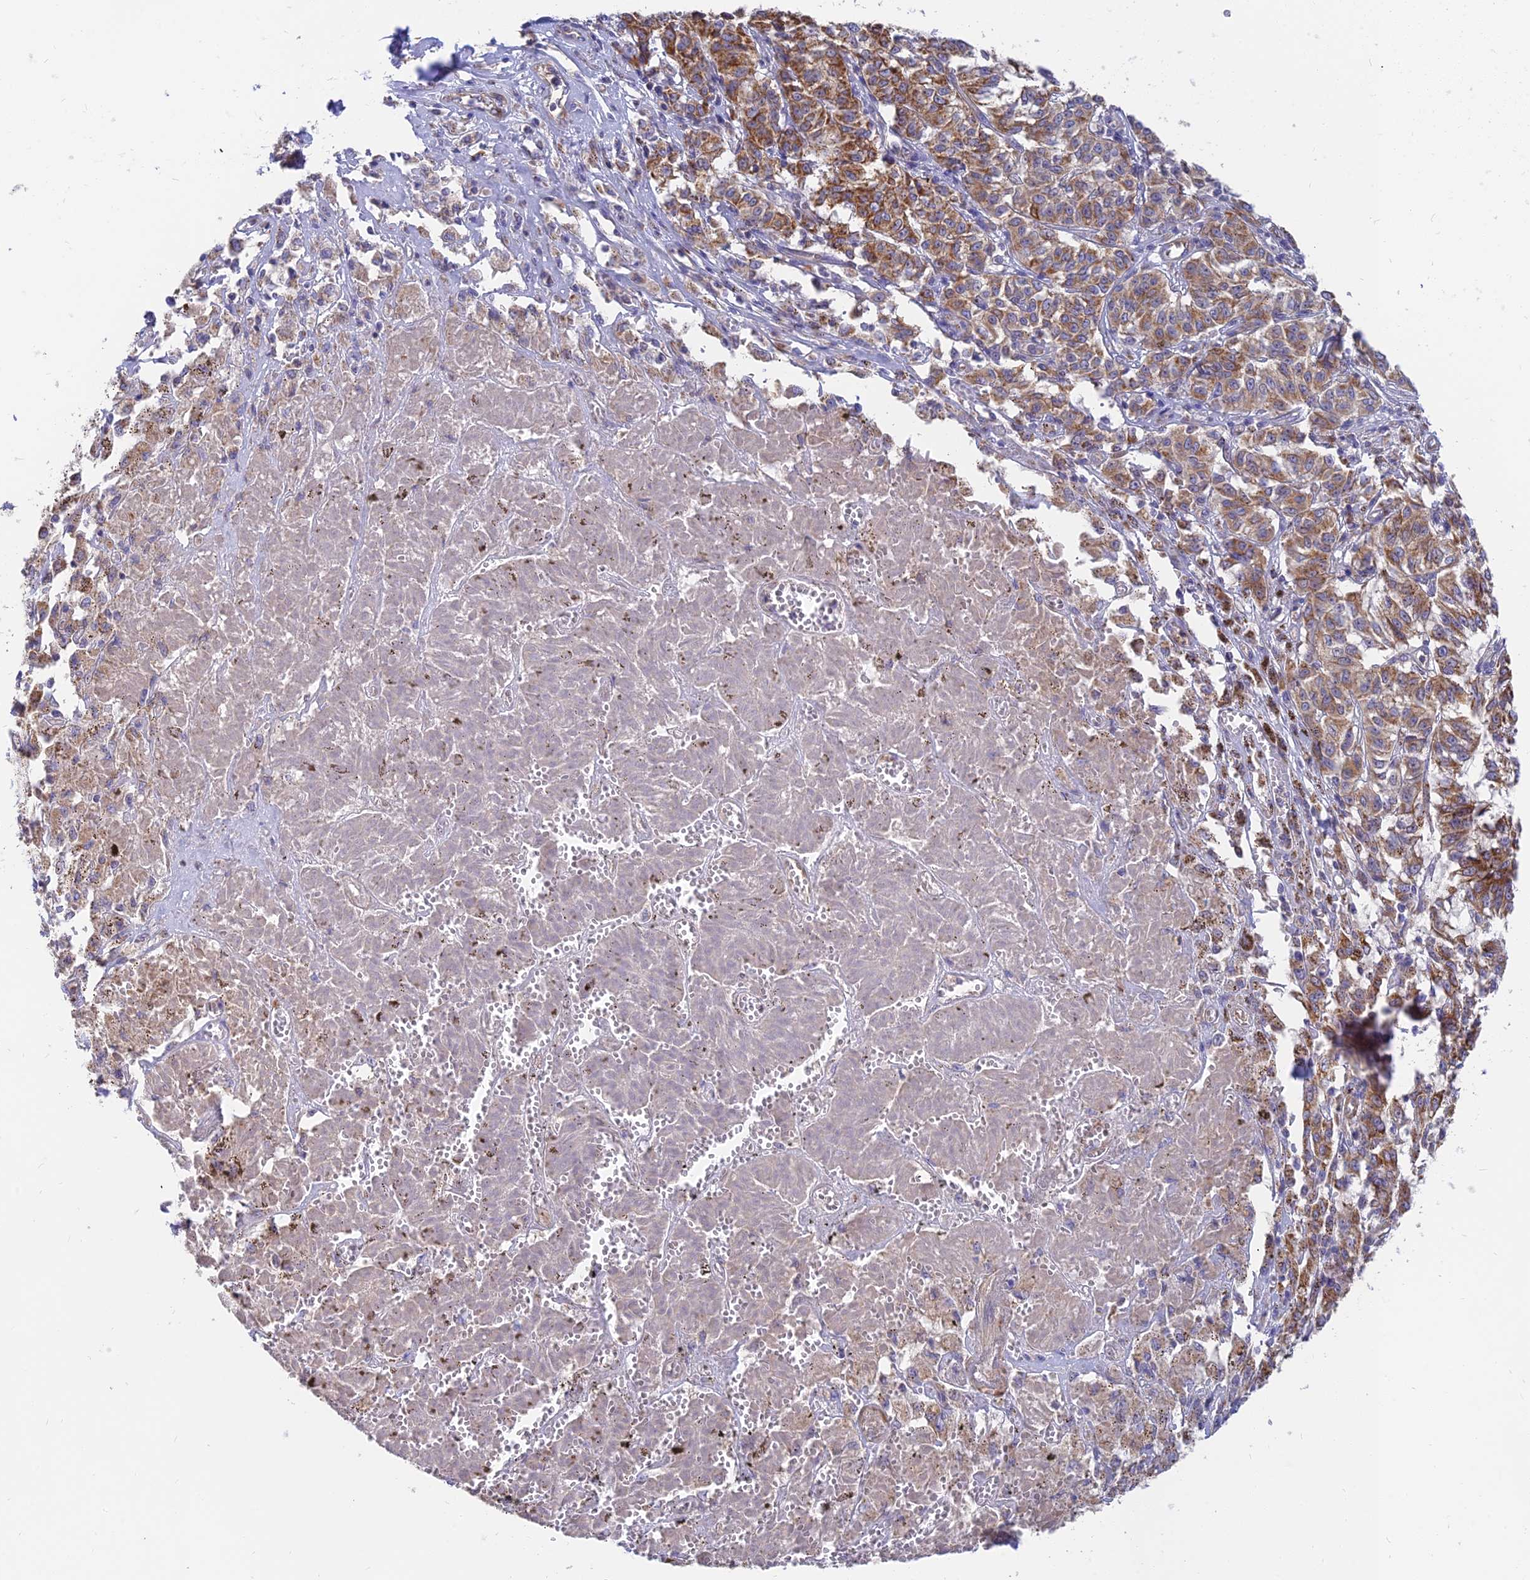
{"staining": {"intensity": "moderate", "quantity": ">75%", "location": "cytoplasmic/membranous"}, "tissue": "melanoma", "cell_type": "Tumor cells", "image_type": "cancer", "snomed": [{"axis": "morphology", "description": "Malignant melanoma, NOS"}, {"axis": "topography", "description": "Skin"}], "caption": "Moderate cytoplasmic/membranous expression is present in approximately >75% of tumor cells in malignant melanoma. The staining is performed using DAB (3,3'-diaminobenzidine) brown chromogen to label protein expression. The nuclei are counter-stained blue using hematoxylin.", "gene": "MRPL15", "patient": {"sex": "female", "age": 72}}